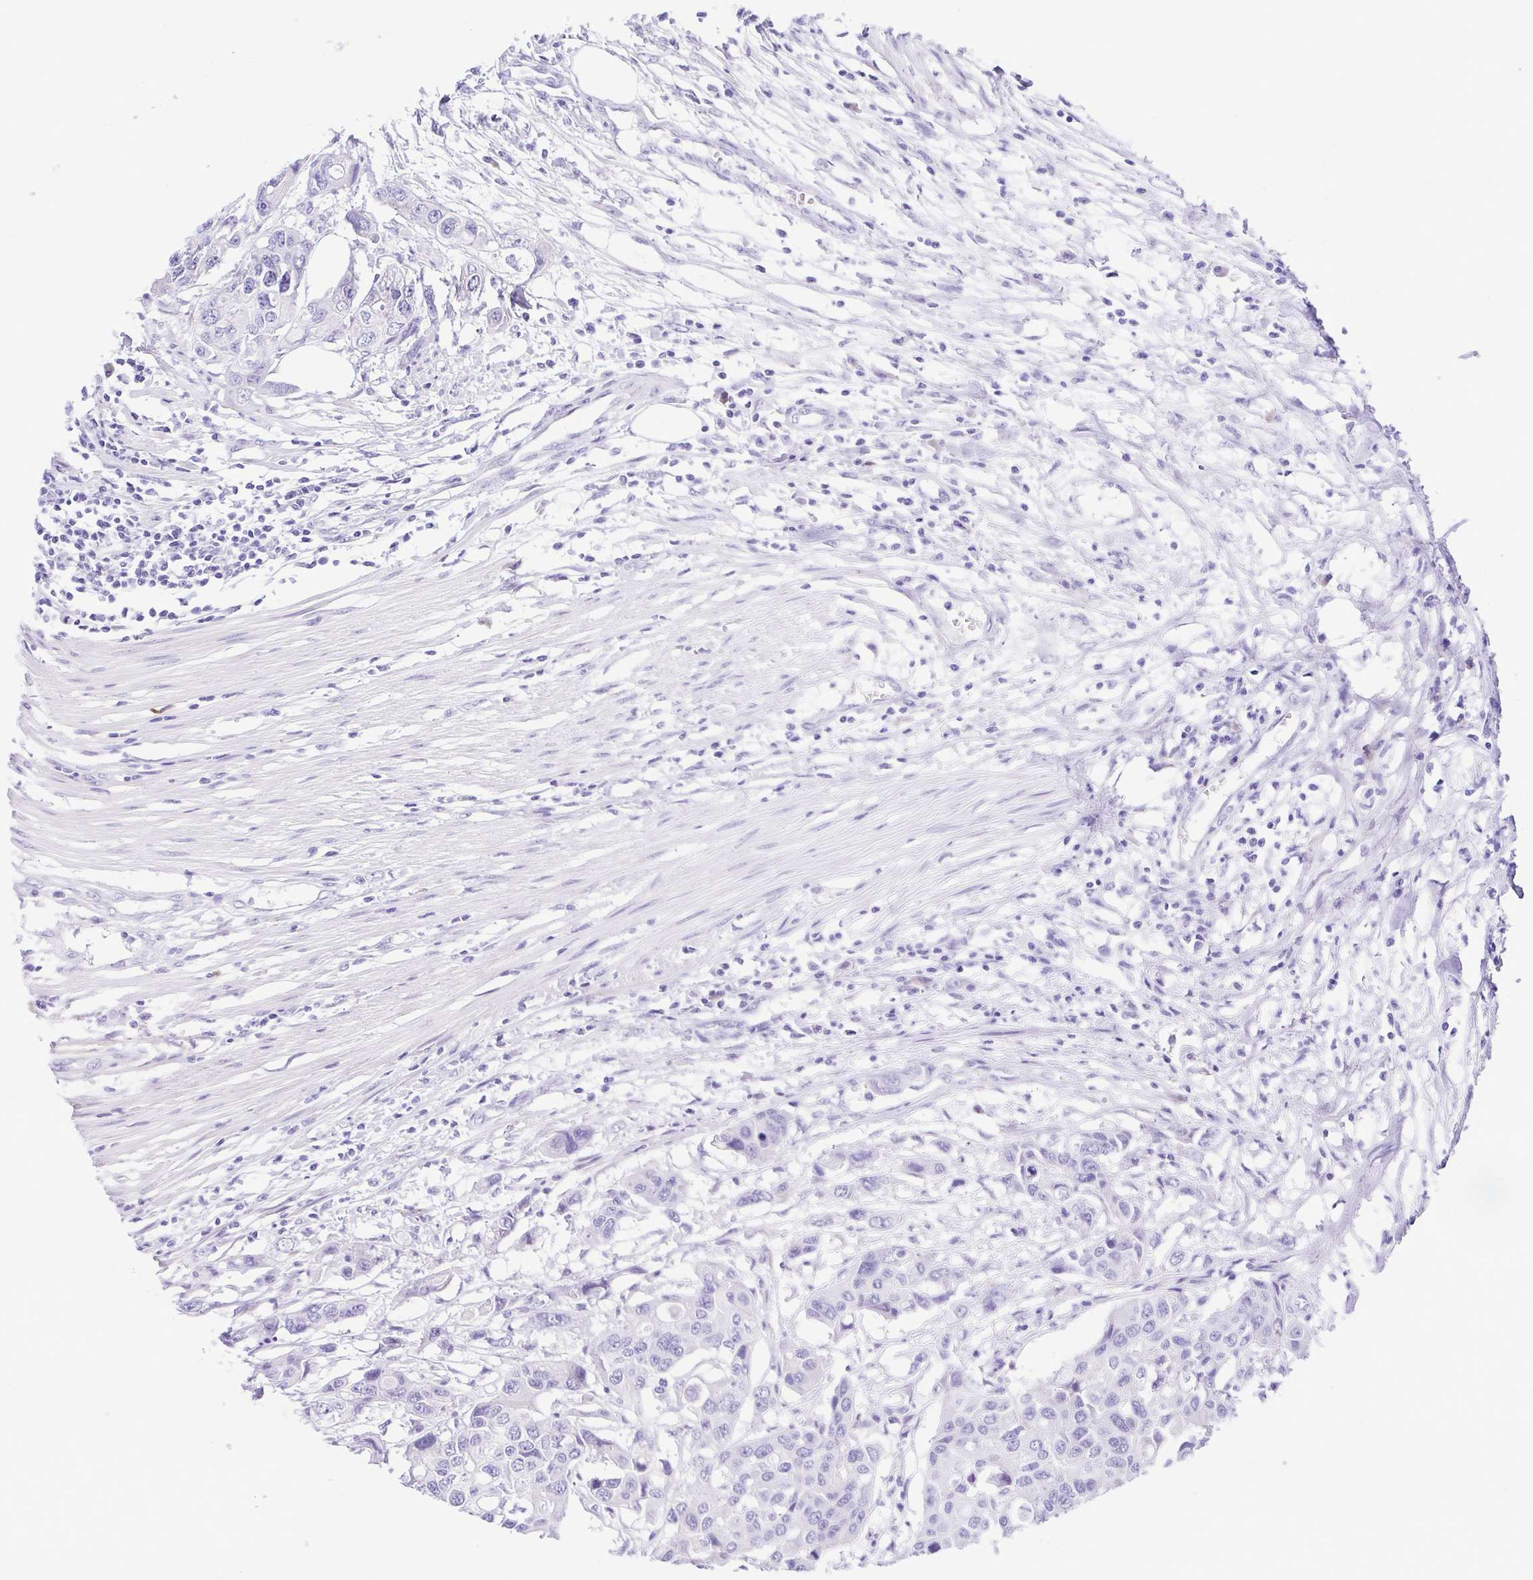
{"staining": {"intensity": "negative", "quantity": "none", "location": "none"}, "tissue": "colorectal cancer", "cell_type": "Tumor cells", "image_type": "cancer", "snomed": [{"axis": "morphology", "description": "Adenocarcinoma, NOS"}, {"axis": "topography", "description": "Colon"}], "caption": "There is no significant expression in tumor cells of adenocarcinoma (colorectal).", "gene": "PAK3", "patient": {"sex": "male", "age": 77}}